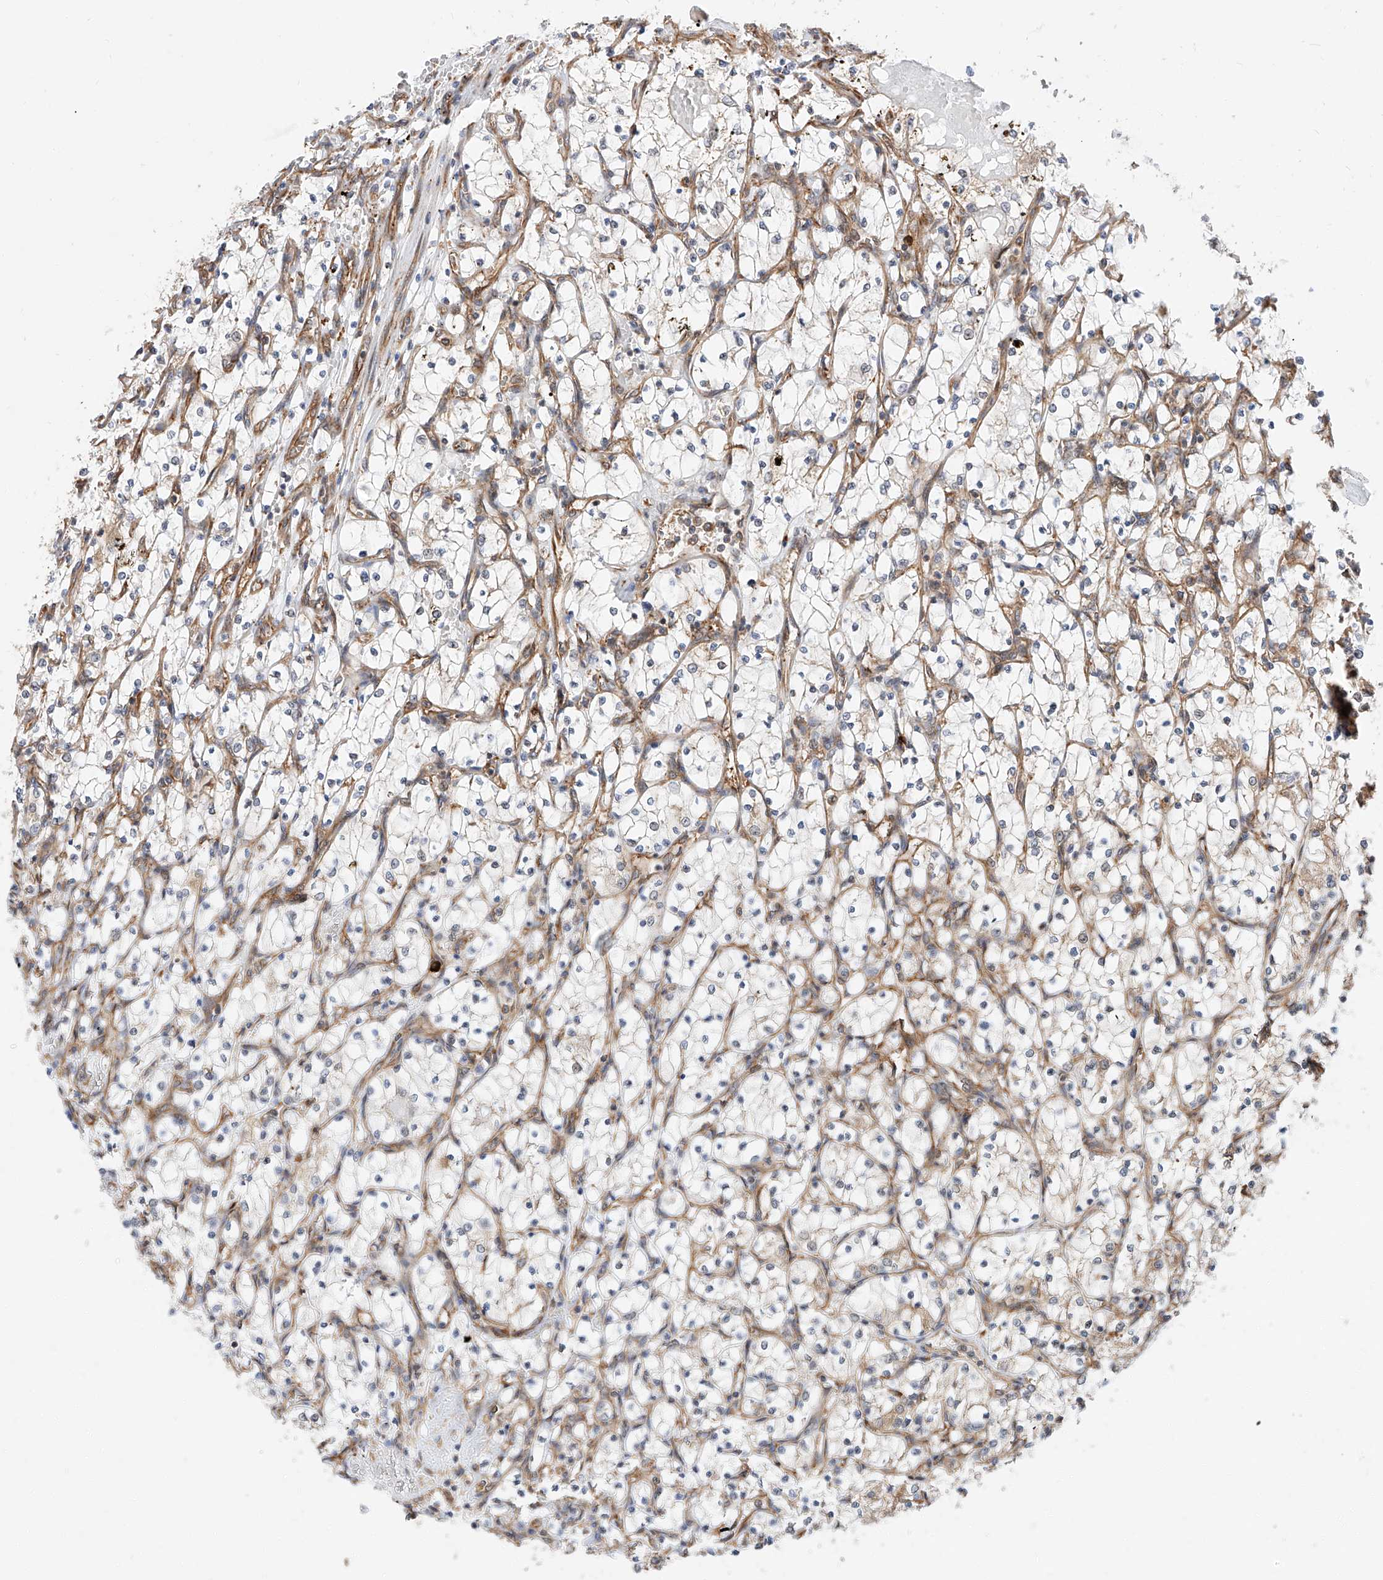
{"staining": {"intensity": "weak", "quantity": "25%-75%", "location": "cytoplasmic/membranous"}, "tissue": "renal cancer", "cell_type": "Tumor cells", "image_type": "cancer", "snomed": [{"axis": "morphology", "description": "Adenocarcinoma, NOS"}, {"axis": "topography", "description": "Kidney"}], "caption": "The photomicrograph displays staining of adenocarcinoma (renal), revealing weak cytoplasmic/membranous protein positivity (brown color) within tumor cells. Nuclei are stained in blue.", "gene": "ISCA2", "patient": {"sex": "female", "age": 69}}